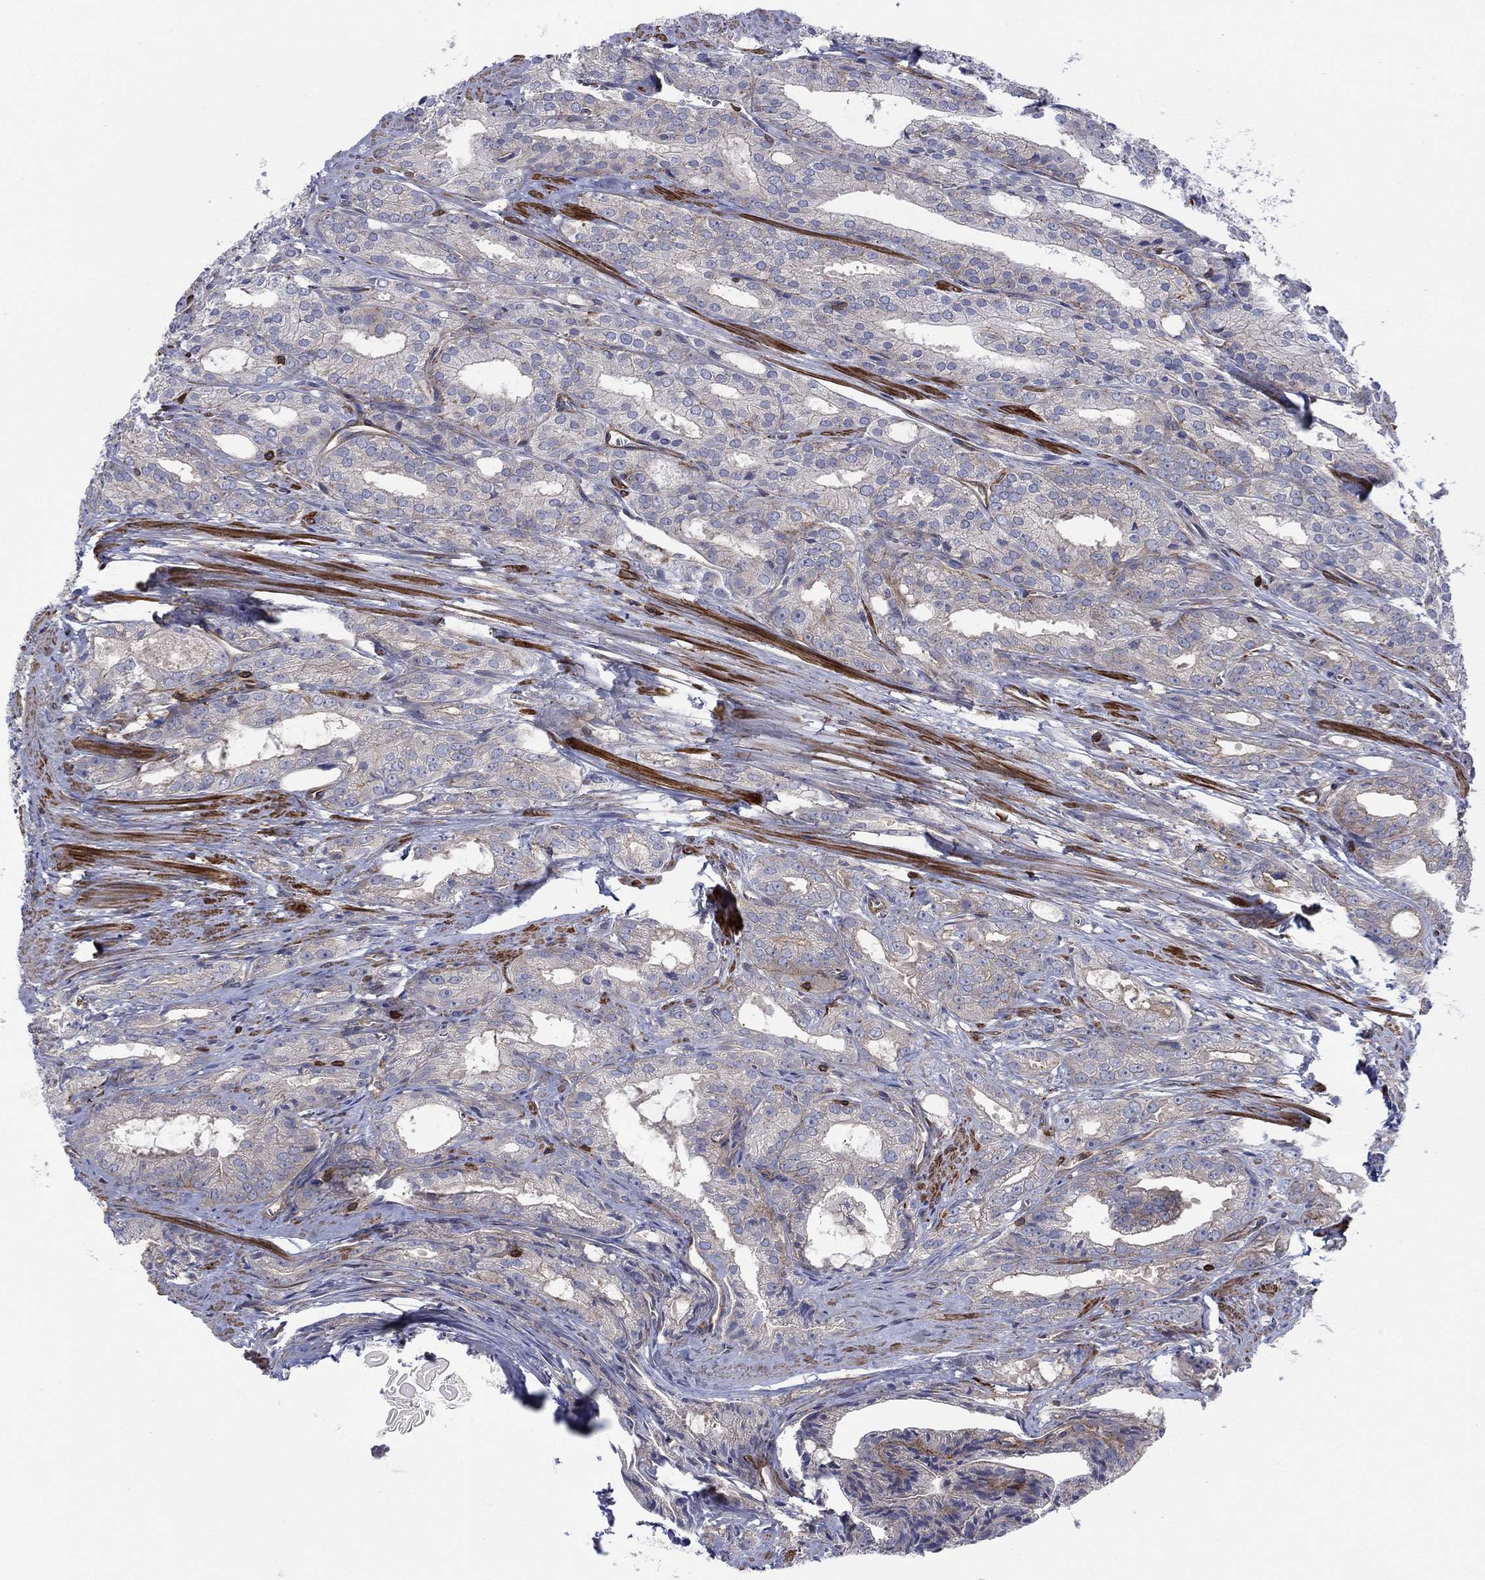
{"staining": {"intensity": "weak", "quantity": "<25%", "location": "cytoplasmic/membranous"}, "tissue": "prostate cancer", "cell_type": "Tumor cells", "image_type": "cancer", "snomed": [{"axis": "morphology", "description": "Adenocarcinoma, NOS"}, {"axis": "morphology", "description": "Adenocarcinoma, High grade"}, {"axis": "topography", "description": "Prostate"}], "caption": "A high-resolution image shows IHC staining of prostate cancer (adenocarcinoma), which exhibits no significant staining in tumor cells.", "gene": "PAG1", "patient": {"sex": "male", "age": 70}}